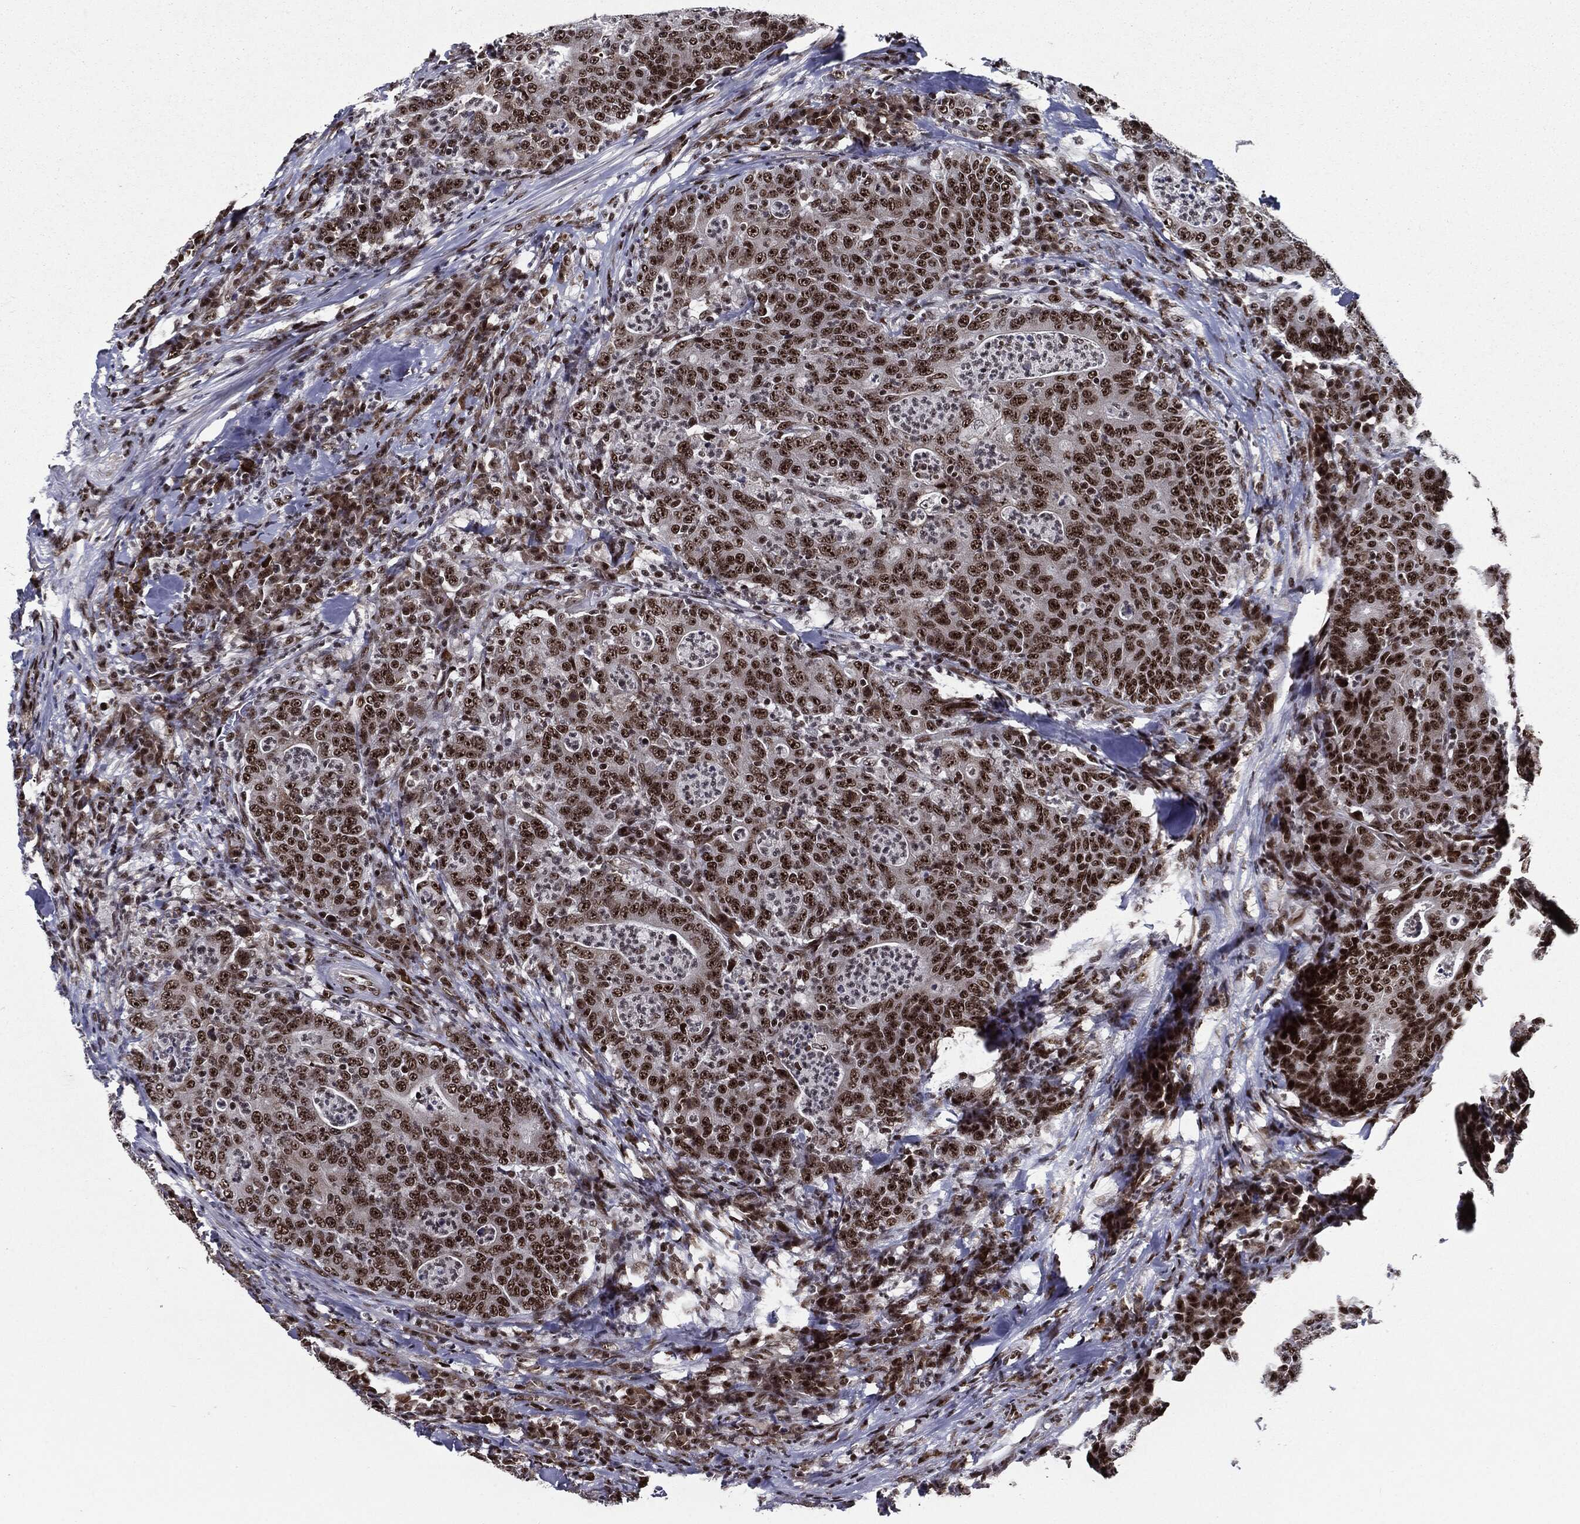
{"staining": {"intensity": "strong", "quantity": ">75%", "location": "nuclear"}, "tissue": "colorectal cancer", "cell_type": "Tumor cells", "image_type": "cancer", "snomed": [{"axis": "morphology", "description": "Adenocarcinoma, NOS"}, {"axis": "topography", "description": "Colon"}], "caption": "Brown immunohistochemical staining in colorectal cancer (adenocarcinoma) reveals strong nuclear expression in about >75% of tumor cells.", "gene": "ZFP91", "patient": {"sex": "male", "age": 70}}